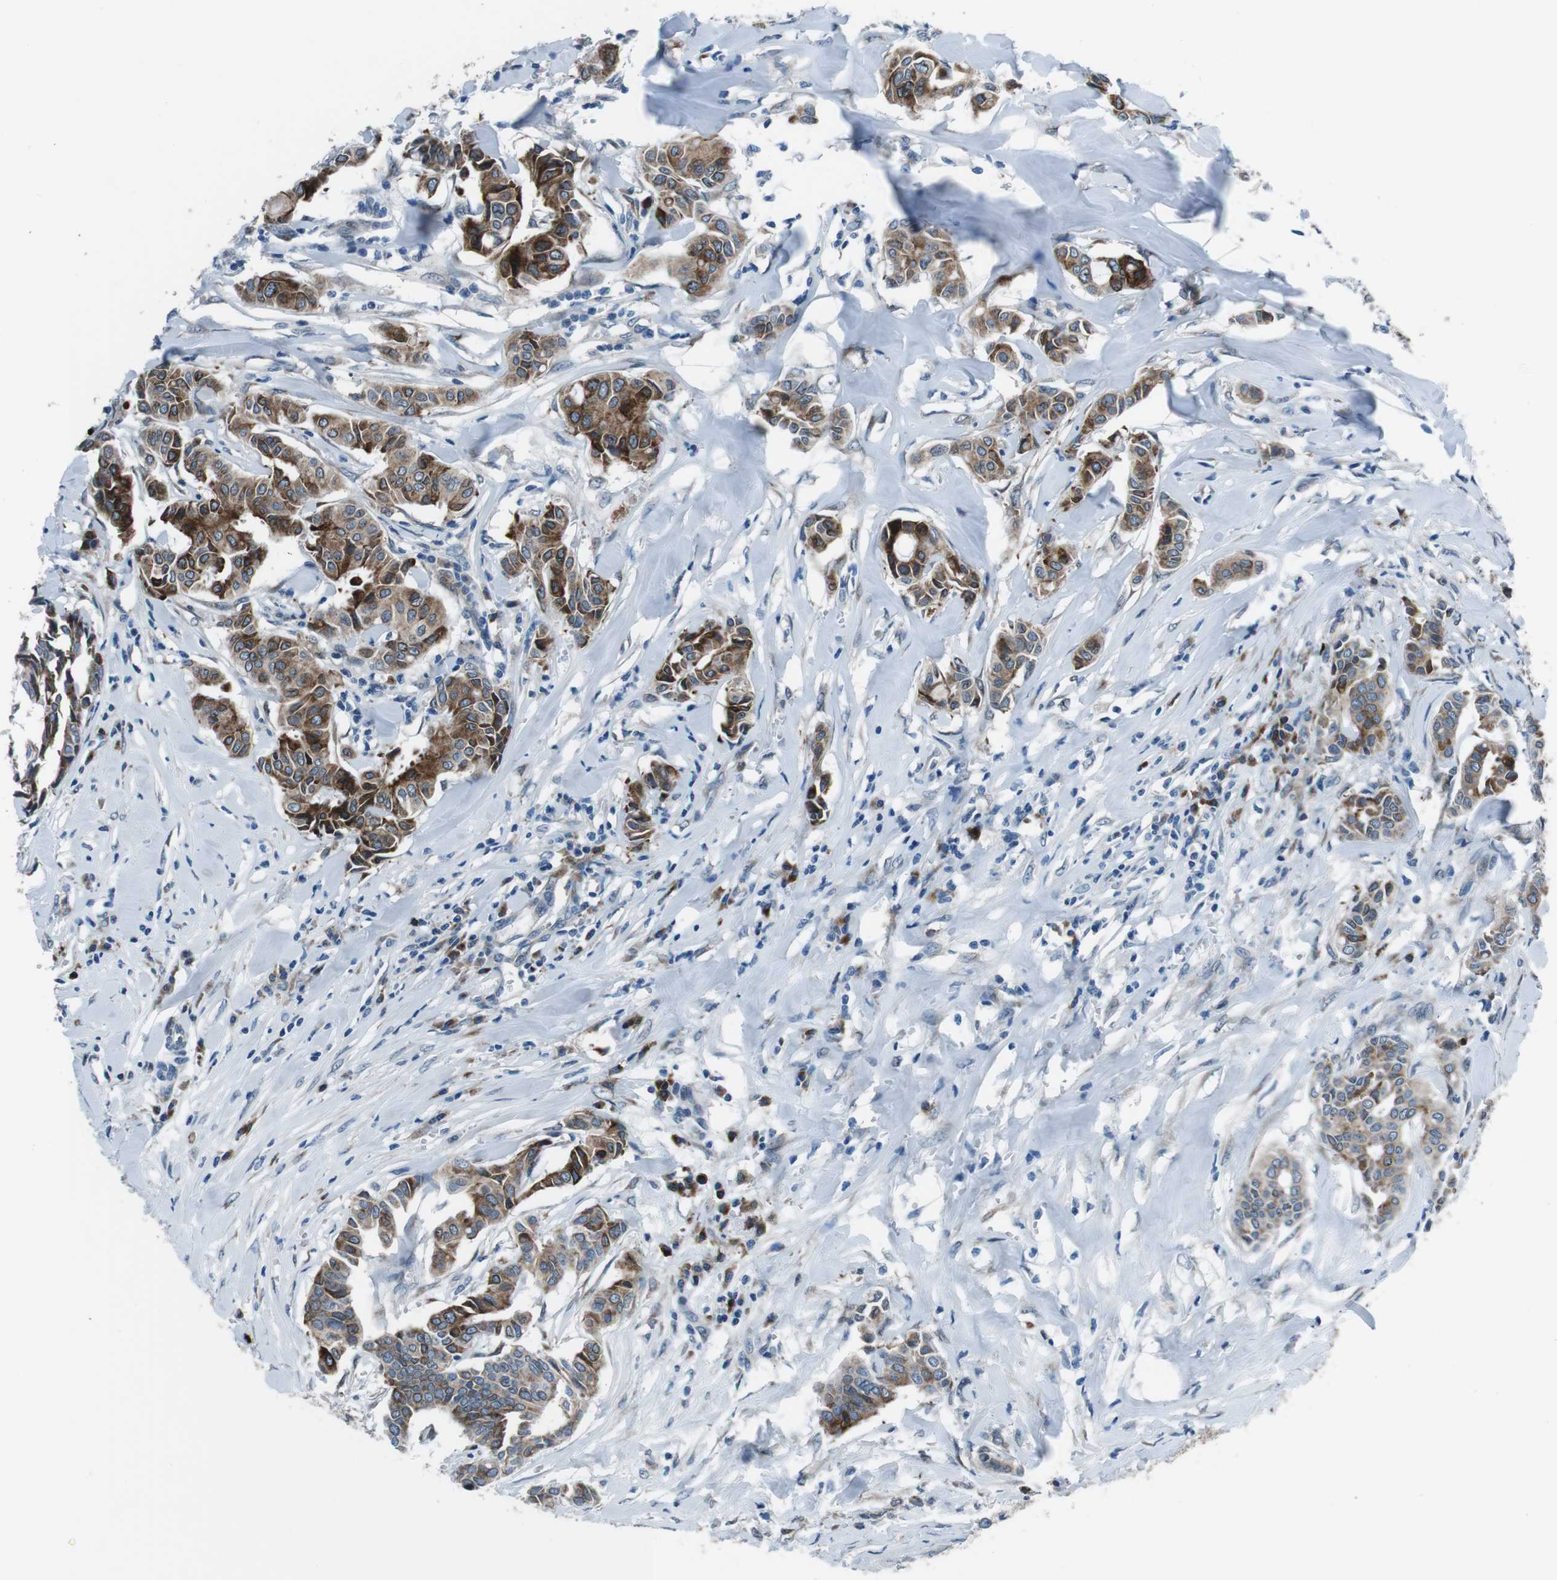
{"staining": {"intensity": "strong", "quantity": ">75%", "location": "cytoplasmic/membranous"}, "tissue": "head and neck cancer", "cell_type": "Tumor cells", "image_type": "cancer", "snomed": [{"axis": "morphology", "description": "Adenocarcinoma, NOS"}, {"axis": "topography", "description": "Salivary gland"}, {"axis": "topography", "description": "Head-Neck"}], "caption": "Strong cytoplasmic/membranous protein positivity is seen in approximately >75% of tumor cells in head and neck cancer. (IHC, brightfield microscopy, high magnification).", "gene": "NUCB2", "patient": {"sex": "female", "age": 59}}